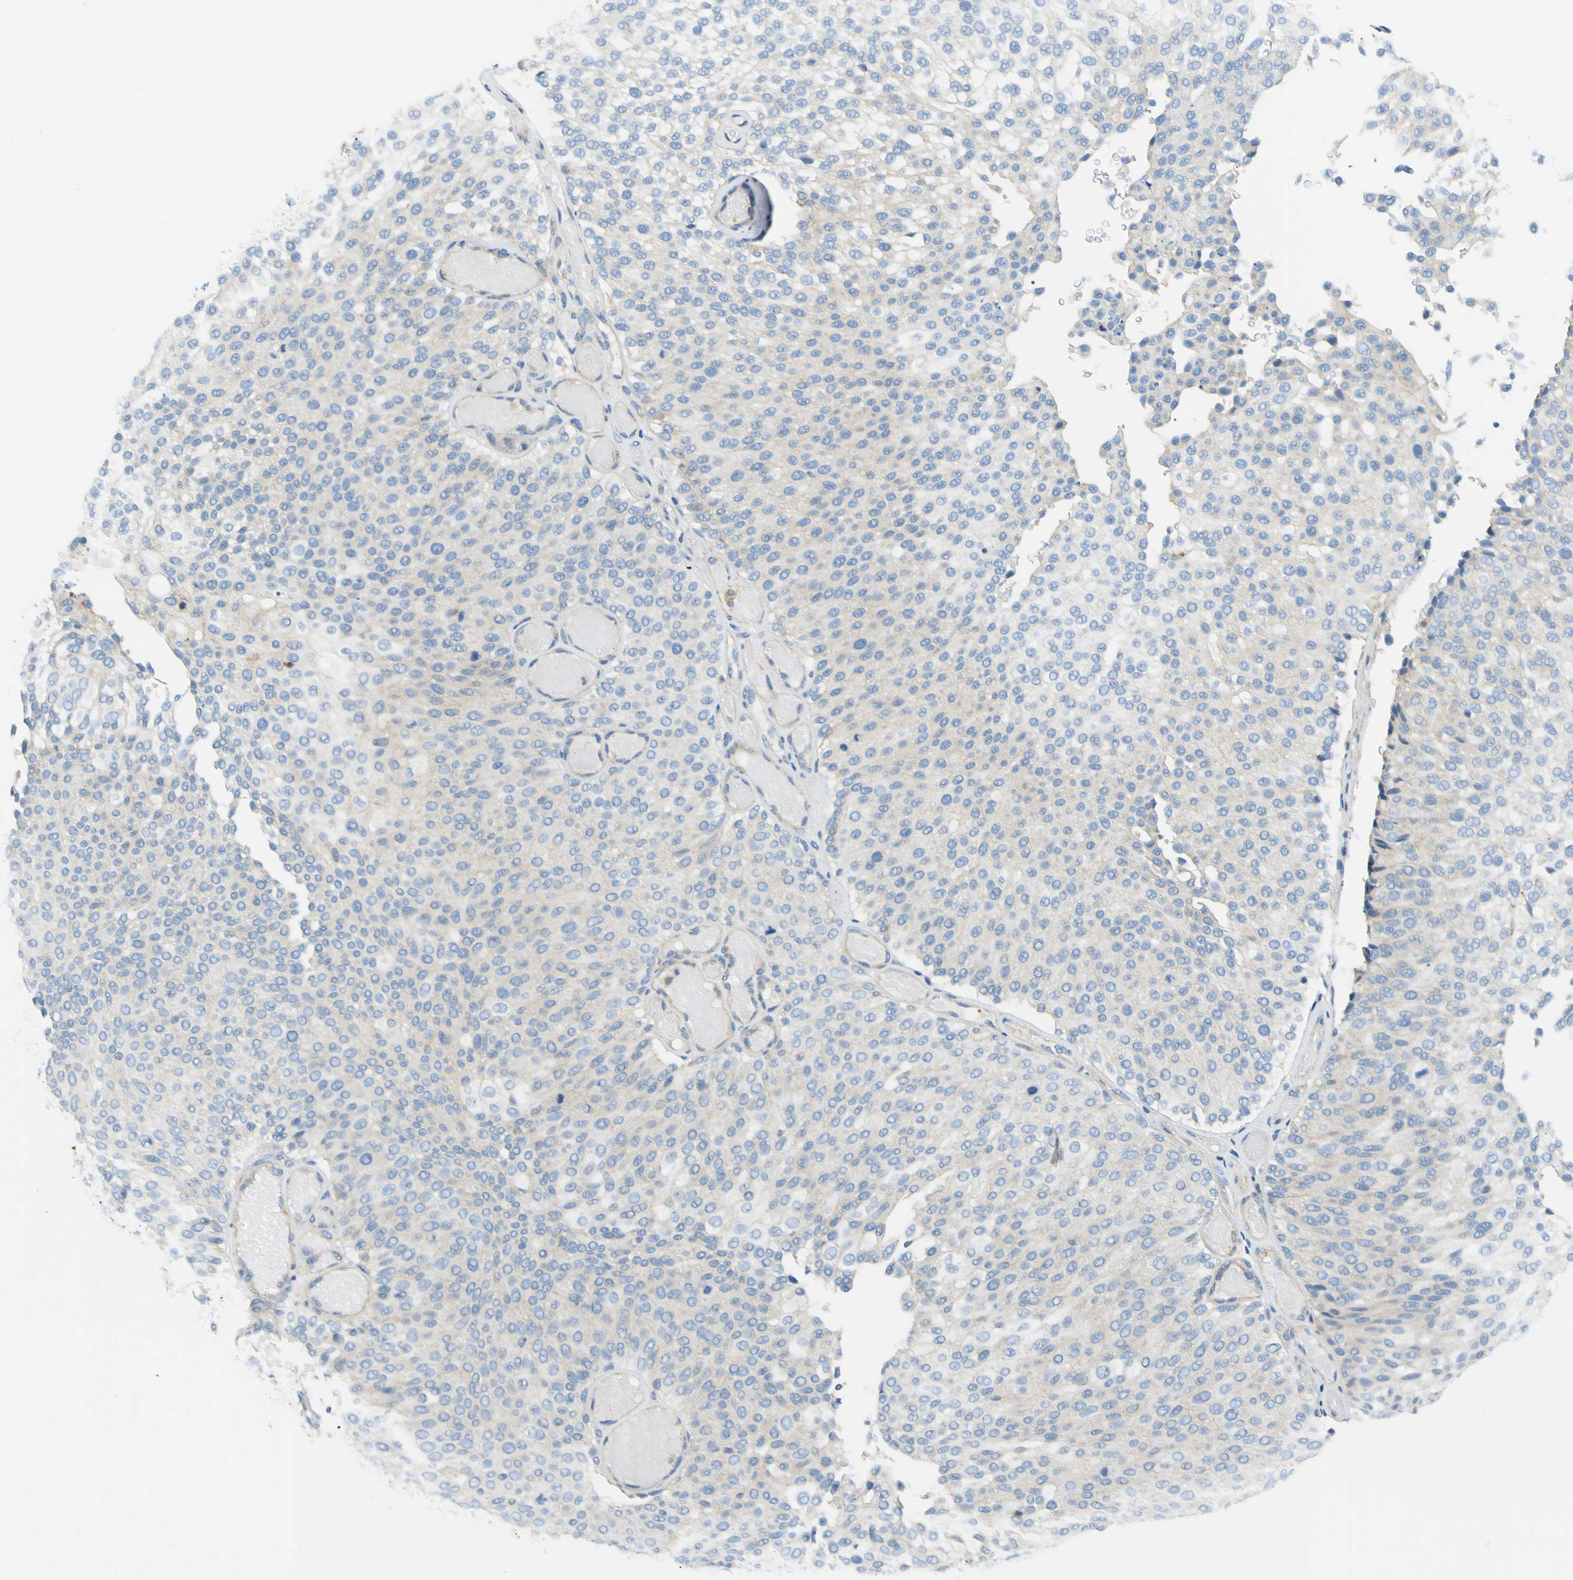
{"staining": {"intensity": "weak", "quantity": "25%-75%", "location": "cytoplasmic/membranous"}, "tissue": "urothelial cancer", "cell_type": "Tumor cells", "image_type": "cancer", "snomed": [{"axis": "morphology", "description": "Urothelial carcinoma, Low grade"}, {"axis": "topography", "description": "Urinary bladder"}], "caption": "Weak cytoplasmic/membranous positivity is appreciated in about 25%-75% of tumor cells in urothelial cancer.", "gene": "OGN", "patient": {"sex": "male", "age": 78}}